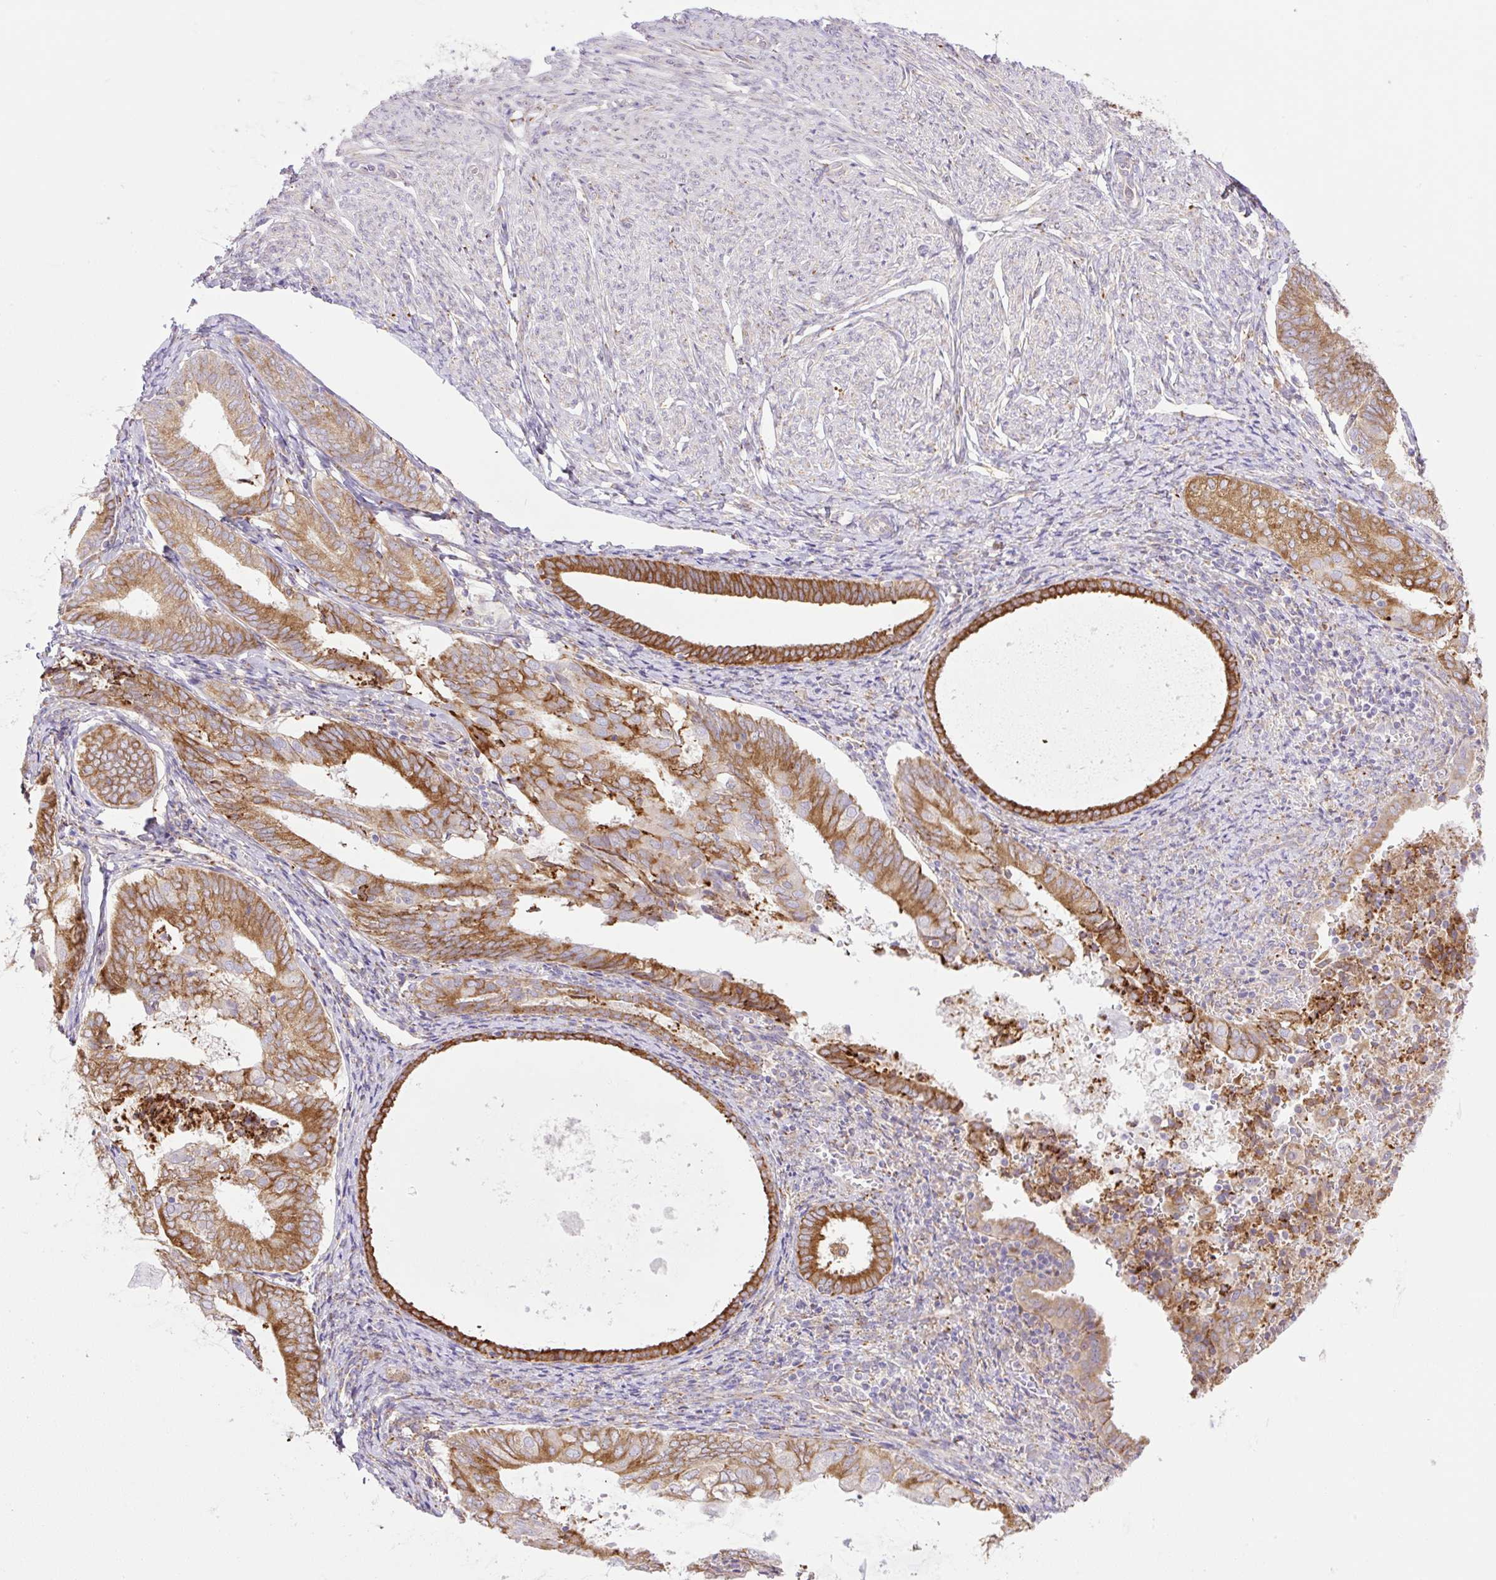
{"staining": {"intensity": "moderate", "quantity": ">75%", "location": "cytoplasmic/membranous"}, "tissue": "endometrial cancer", "cell_type": "Tumor cells", "image_type": "cancer", "snomed": [{"axis": "morphology", "description": "Adenocarcinoma, NOS"}, {"axis": "topography", "description": "Endometrium"}], "caption": "IHC (DAB (3,3'-diaminobenzidine)) staining of endometrial cancer (adenocarcinoma) shows moderate cytoplasmic/membranous protein staining in approximately >75% of tumor cells. (brown staining indicates protein expression, while blue staining denotes nuclei).", "gene": "POFUT1", "patient": {"sex": "female", "age": 87}}